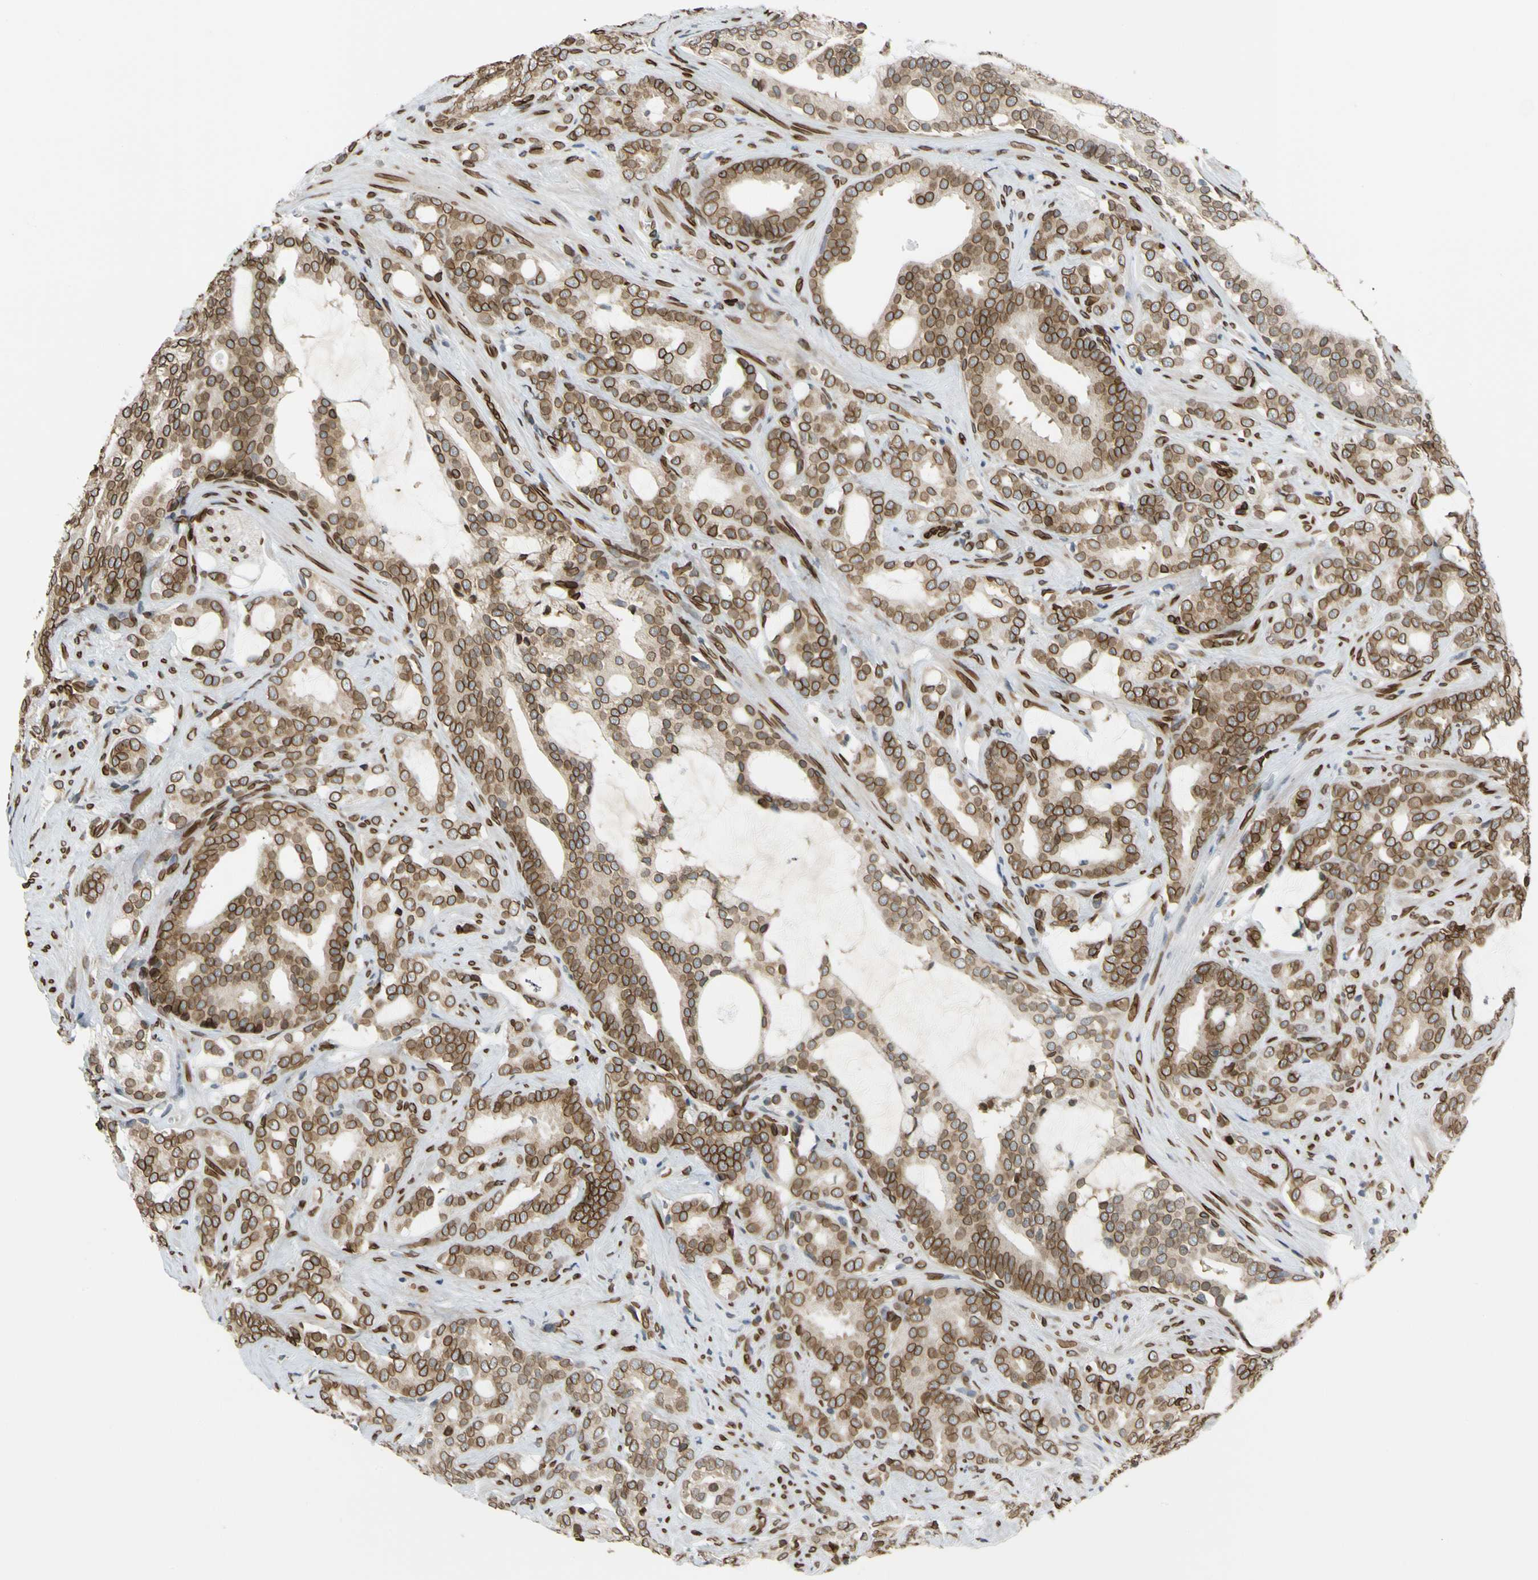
{"staining": {"intensity": "strong", "quantity": ">75%", "location": "cytoplasmic/membranous,nuclear"}, "tissue": "prostate cancer", "cell_type": "Tumor cells", "image_type": "cancer", "snomed": [{"axis": "morphology", "description": "Adenocarcinoma, Low grade"}, {"axis": "topography", "description": "Prostate"}], "caption": "Adenocarcinoma (low-grade) (prostate) stained with a brown dye shows strong cytoplasmic/membranous and nuclear positive staining in about >75% of tumor cells.", "gene": "SUN1", "patient": {"sex": "male", "age": 58}}